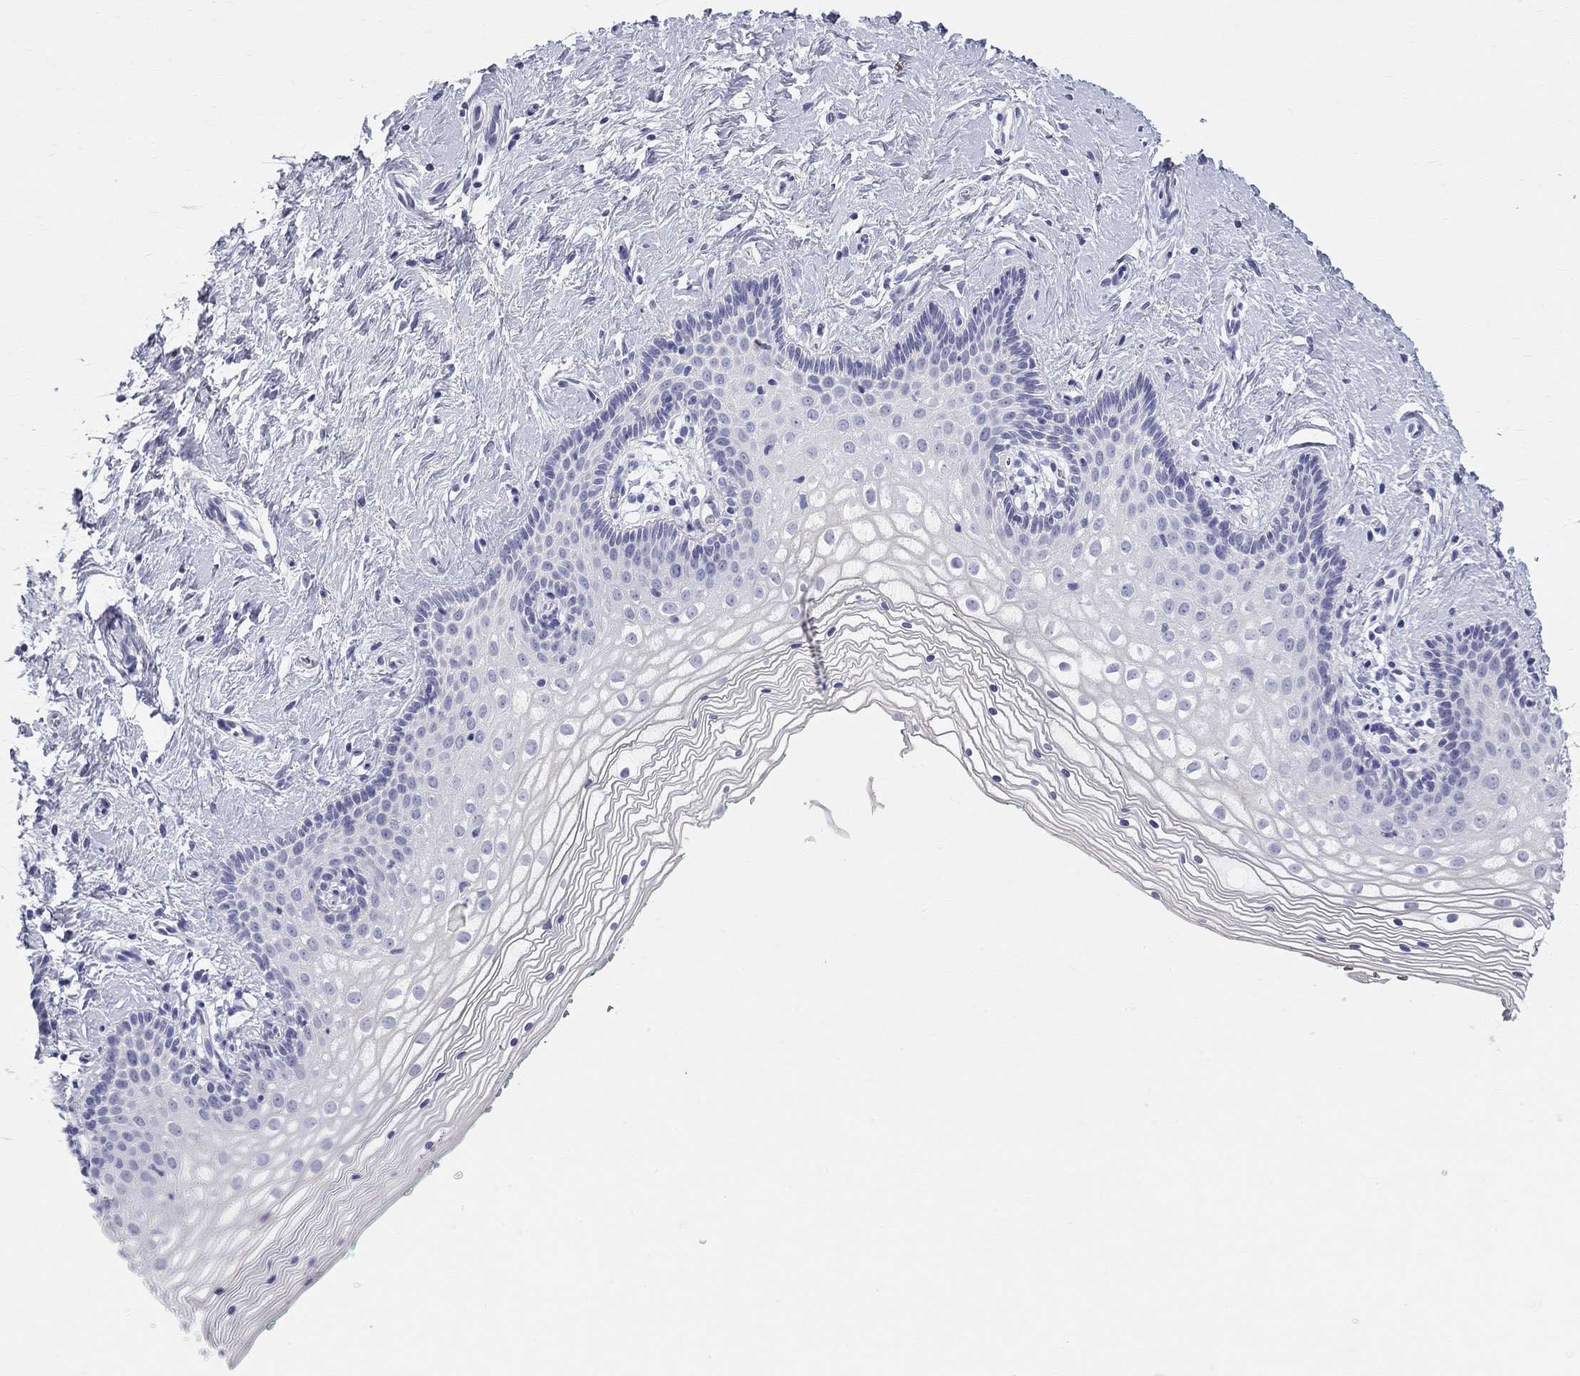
{"staining": {"intensity": "negative", "quantity": "none", "location": "none"}, "tissue": "vagina", "cell_type": "Squamous epithelial cells", "image_type": "normal", "snomed": [{"axis": "morphology", "description": "Normal tissue, NOS"}, {"axis": "topography", "description": "Vagina"}], "caption": "This micrograph is of unremarkable vagina stained with immunohistochemistry (IHC) to label a protein in brown with the nuclei are counter-stained blue. There is no positivity in squamous epithelial cells.", "gene": "PHOX2B", "patient": {"sex": "female", "age": 36}}